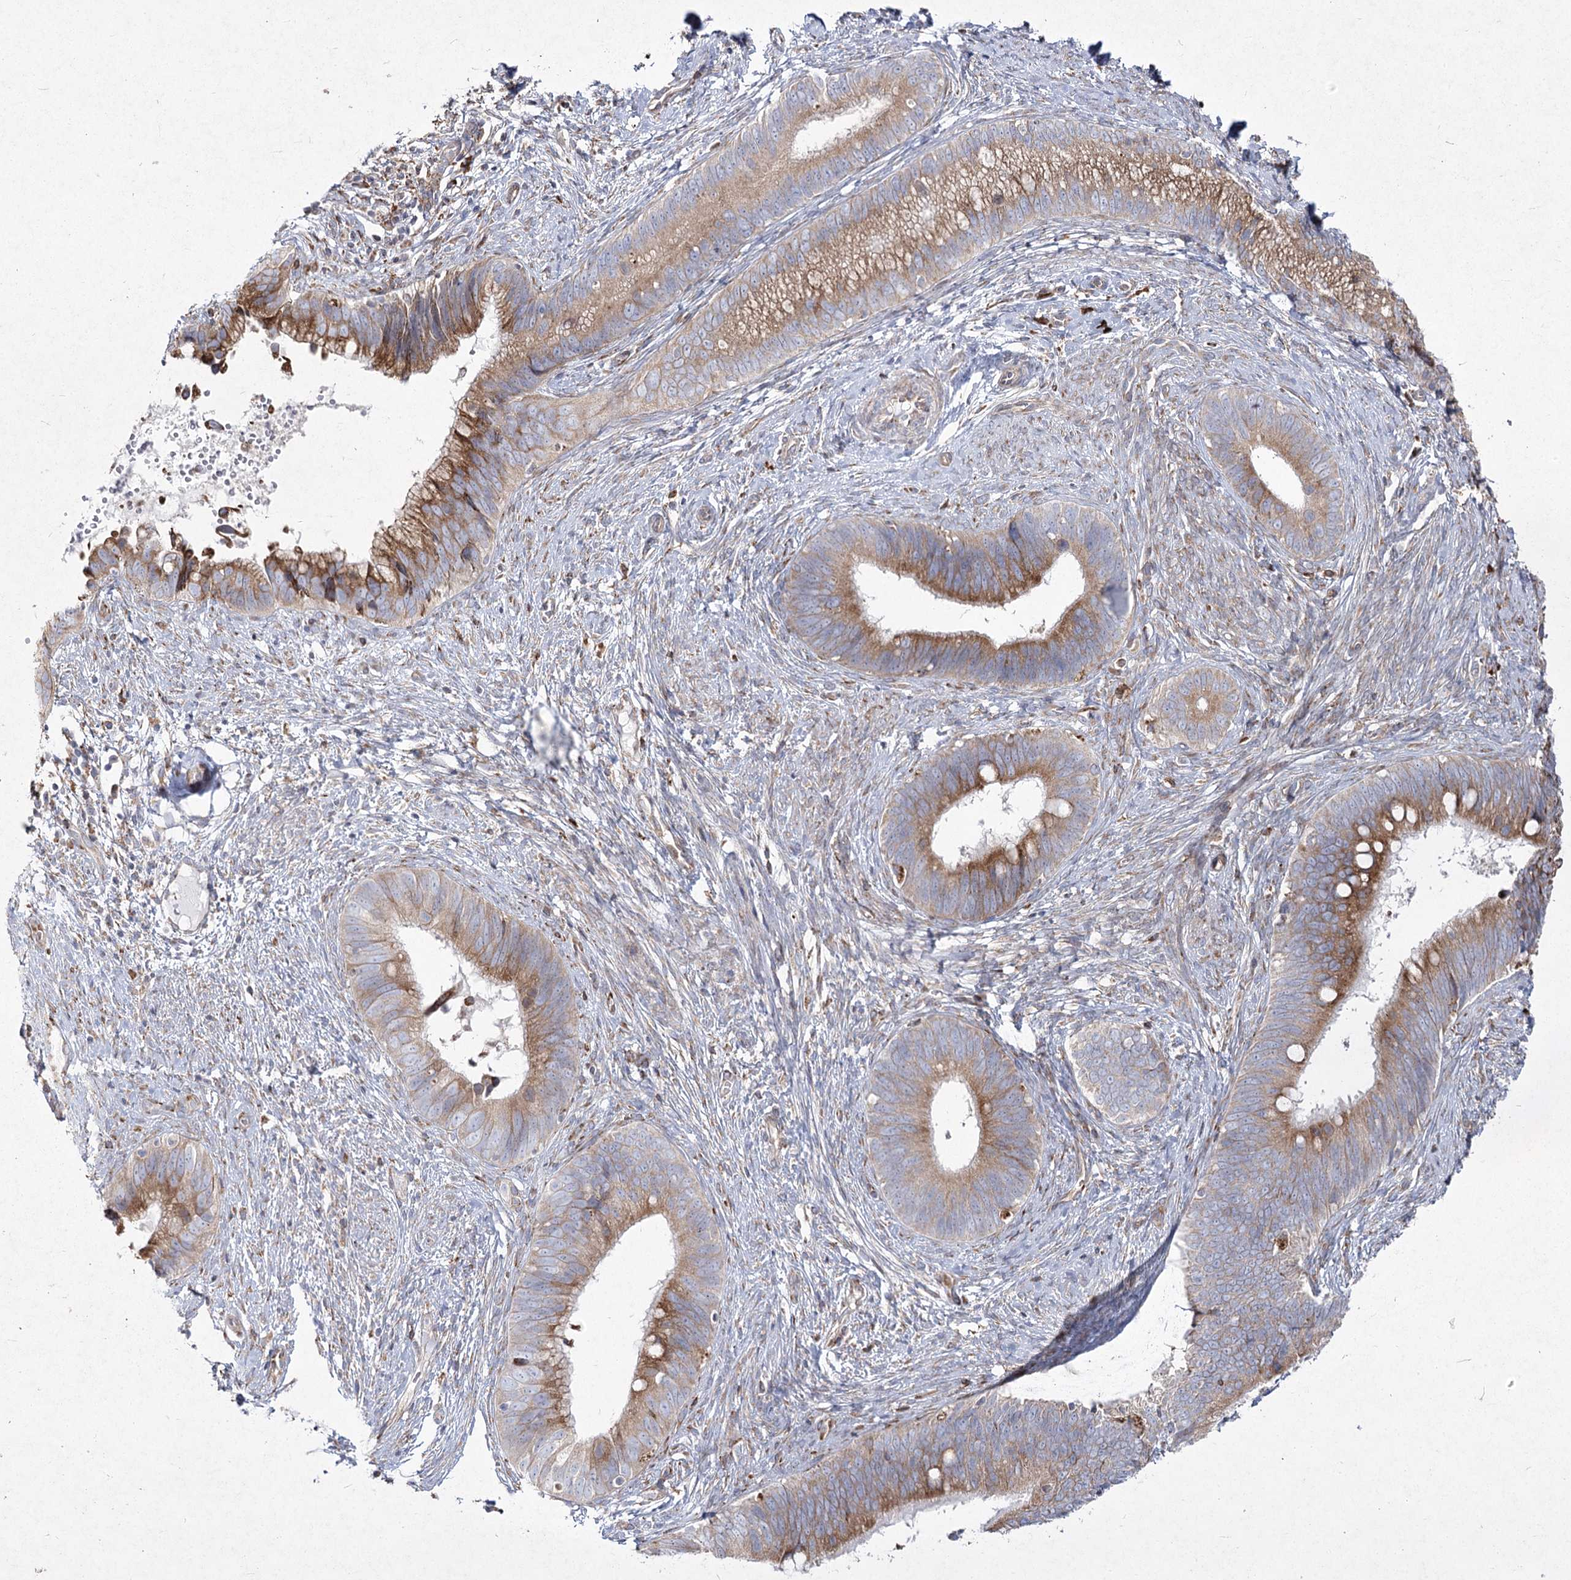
{"staining": {"intensity": "moderate", "quantity": ">75%", "location": "cytoplasmic/membranous"}, "tissue": "cervical cancer", "cell_type": "Tumor cells", "image_type": "cancer", "snomed": [{"axis": "morphology", "description": "Adenocarcinoma, NOS"}, {"axis": "topography", "description": "Cervix"}], "caption": "Tumor cells show medium levels of moderate cytoplasmic/membranous positivity in approximately >75% of cells in human cervical cancer (adenocarcinoma). The staining was performed using DAB (3,3'-diaminobenzidine), with brown indicating positive protein expression. Nuclei are stained blue with hematoxylin.", "gene": "NHLRC2", "patient": {"sex": "female", "age": 42}}